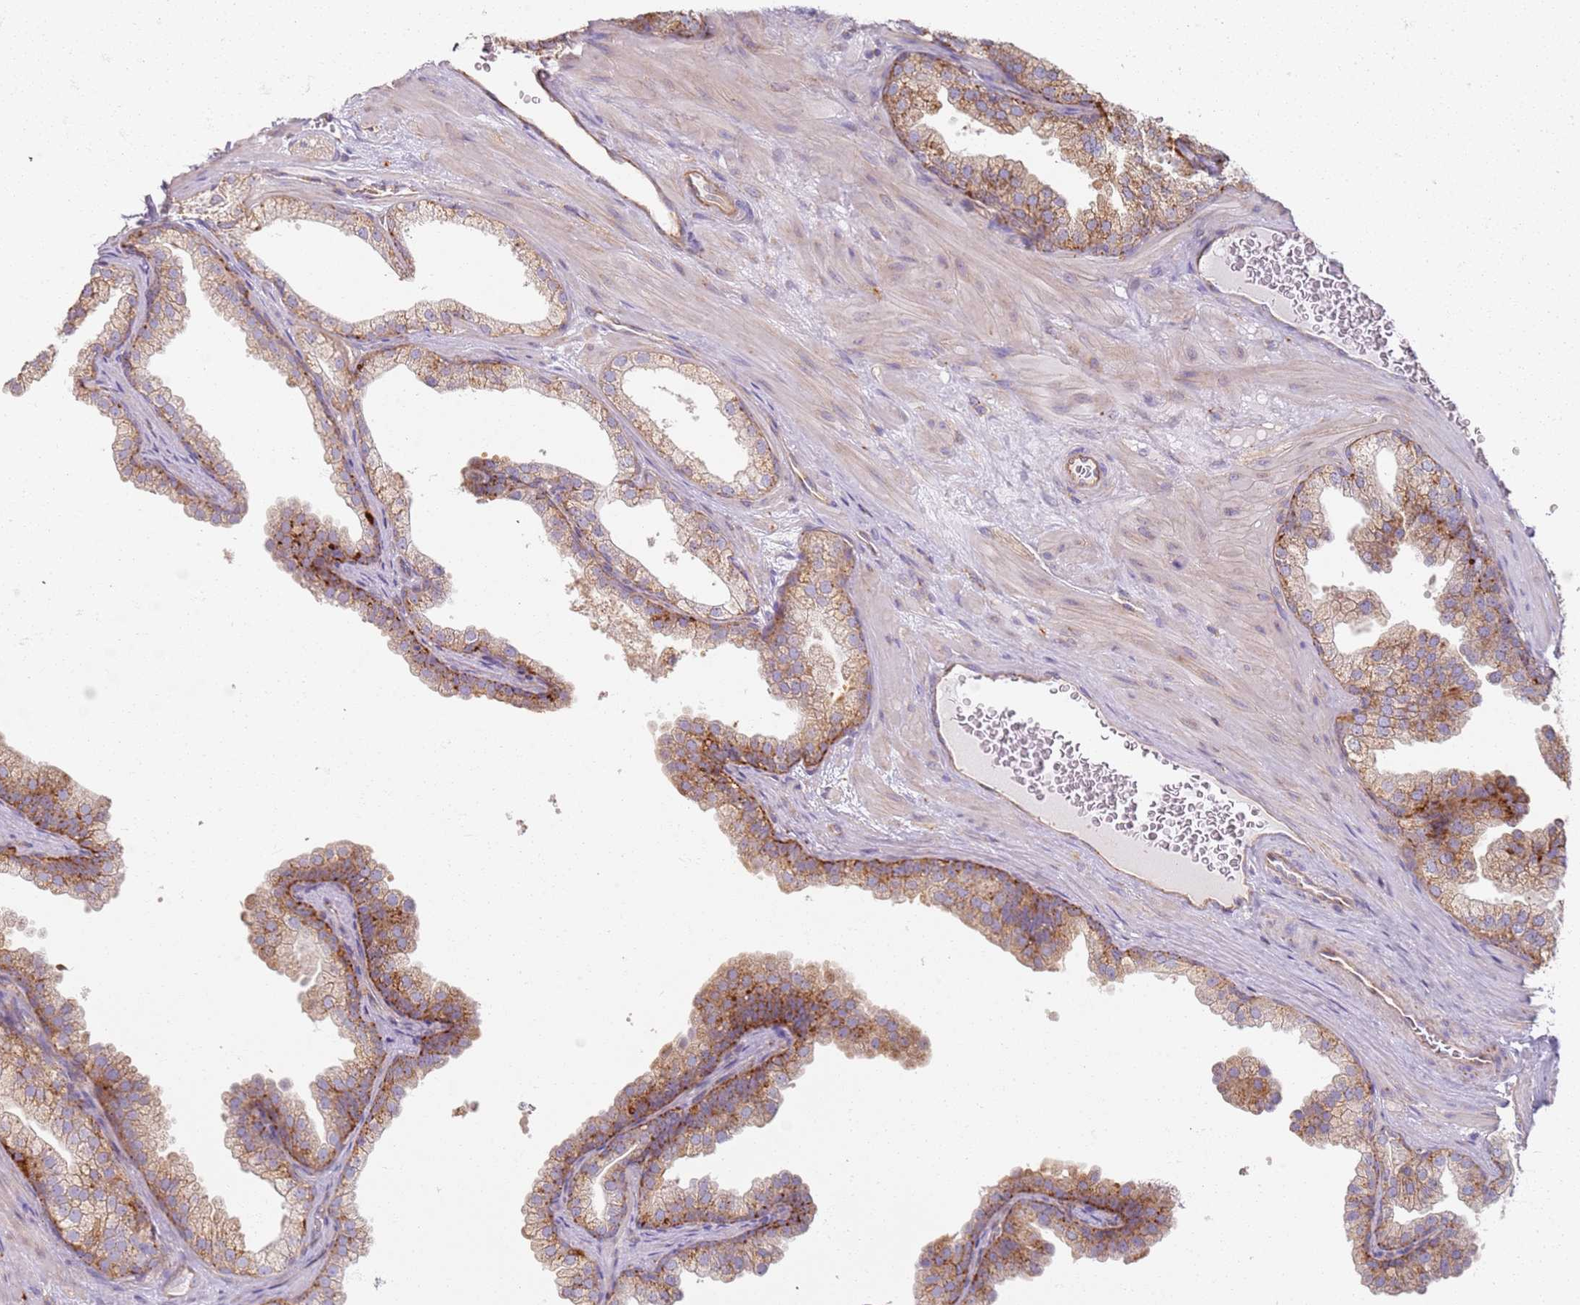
{"staining": {"intensity": "moderate", "quantity": "25%-75%", "location": "cytoplasmic/membranous"}, "tissue": "prostate", "cell_type": "Glandular cells", "image_type": "normal", "snomed": [{"axis": "morphology", "description": "Normal tissue, NOS"}, {"axis": "topography", "description": "Prostate"}], "caption": "Moderate cytoplasmic/membranous expression is seen in approximately 25%-75% of glandular cells in unremarkable prostate.", "gene": "PROKR2", "patient": {"sex": "male", "age": 37}}